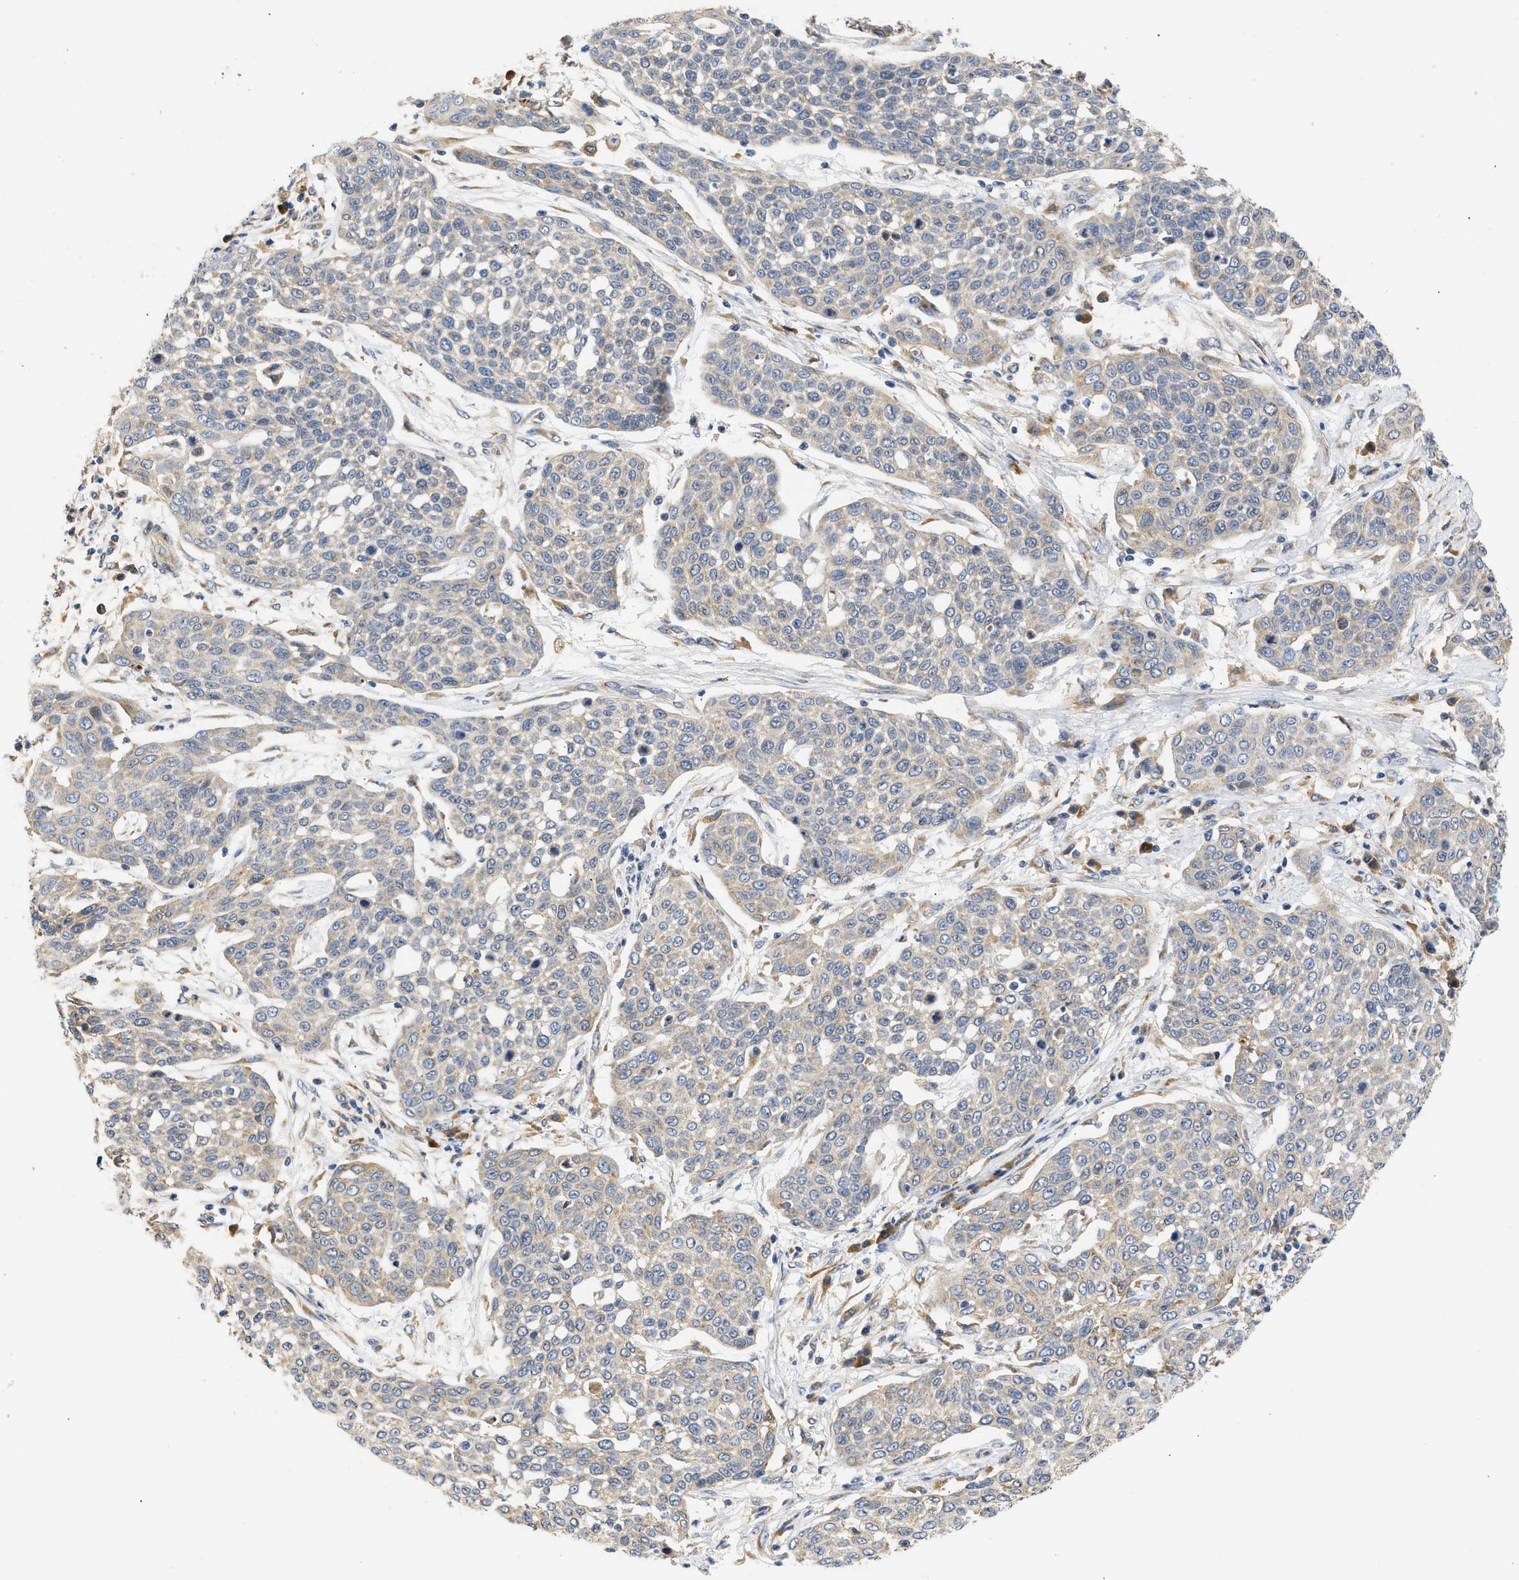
{"staining": {"intensity": "weak", "quantity": "25%-75%", "location": "cytoplasmic/membranous"}, "tissue": "cervical cancer", "cell_type": "Tumor cells", "image_type": "cancer", "snomed": [{"axis": "morphology", "description": "Squamous cell carcinoma, NOS"}, {"axis": "topography", "description": "Cervix"}], "caption": "This is an image of immunohistochemistry staining of cervical squamous cell carcinoma, which shows weak positivity in the cytoplasmic/membranous of tumor cells.", "gene": "TMED1", "patient": {"sex": "female", "age": 34}}